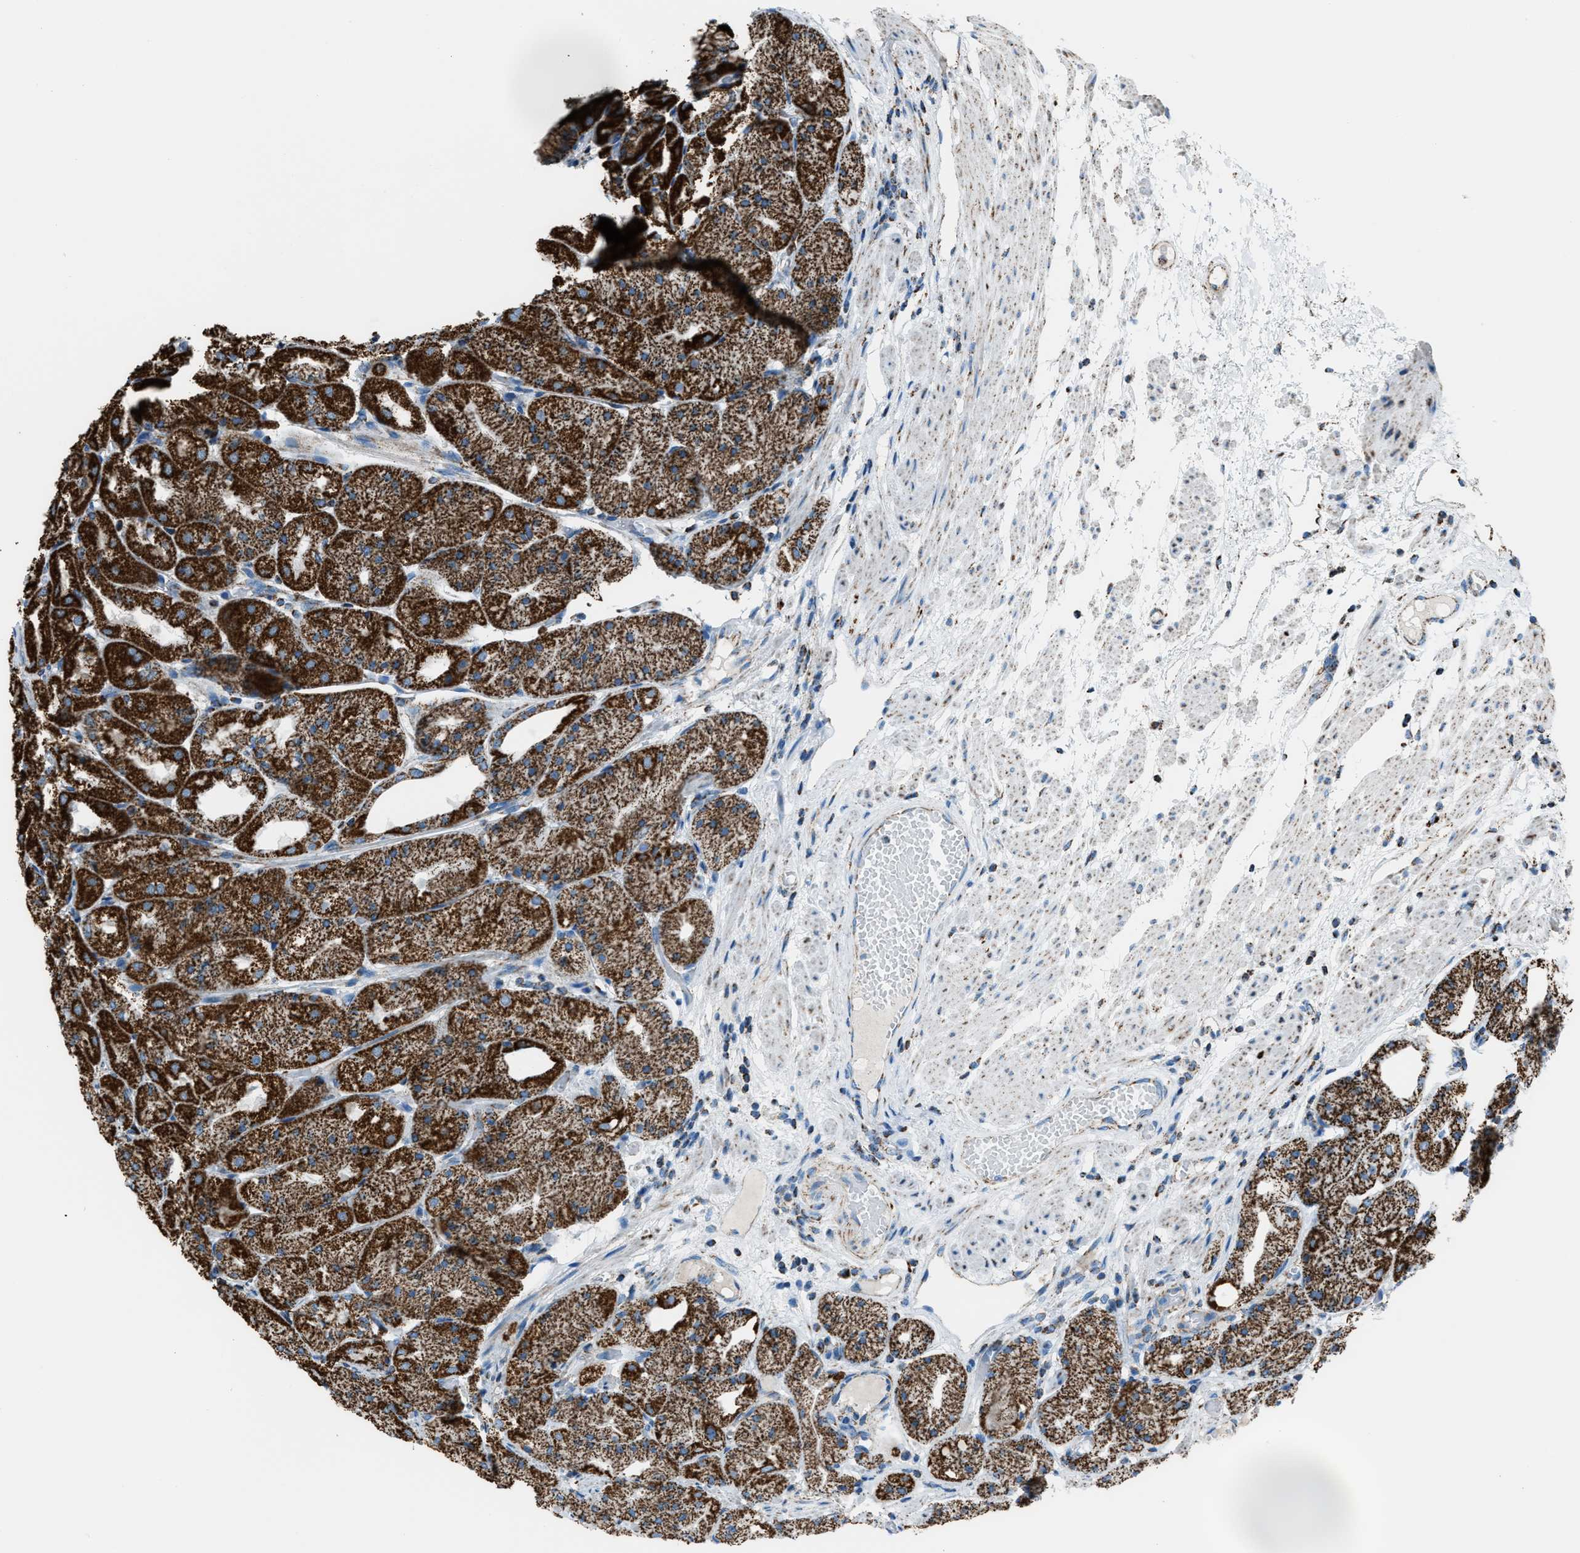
{"staining": {"intensity": "strong", "quantity": ">75%", "location": "cytoplasmic/membranous"}, "tissue": "stomach", "cell_type": "Glandular cells", "image_type": "normal", "snomed": [{"axis": "morphology", "description": "Normal tissue, NOS"}, {"axis": "topography", "description": "Stomach, upper"}], "caption": "Brown immunohistochemical staining in benign human stomach reveals strong cytoplasmic/membranous expression in about >75% of glandular cells.", "gene": "MDH2", "patient": {"sex": "male", "age": 72}}